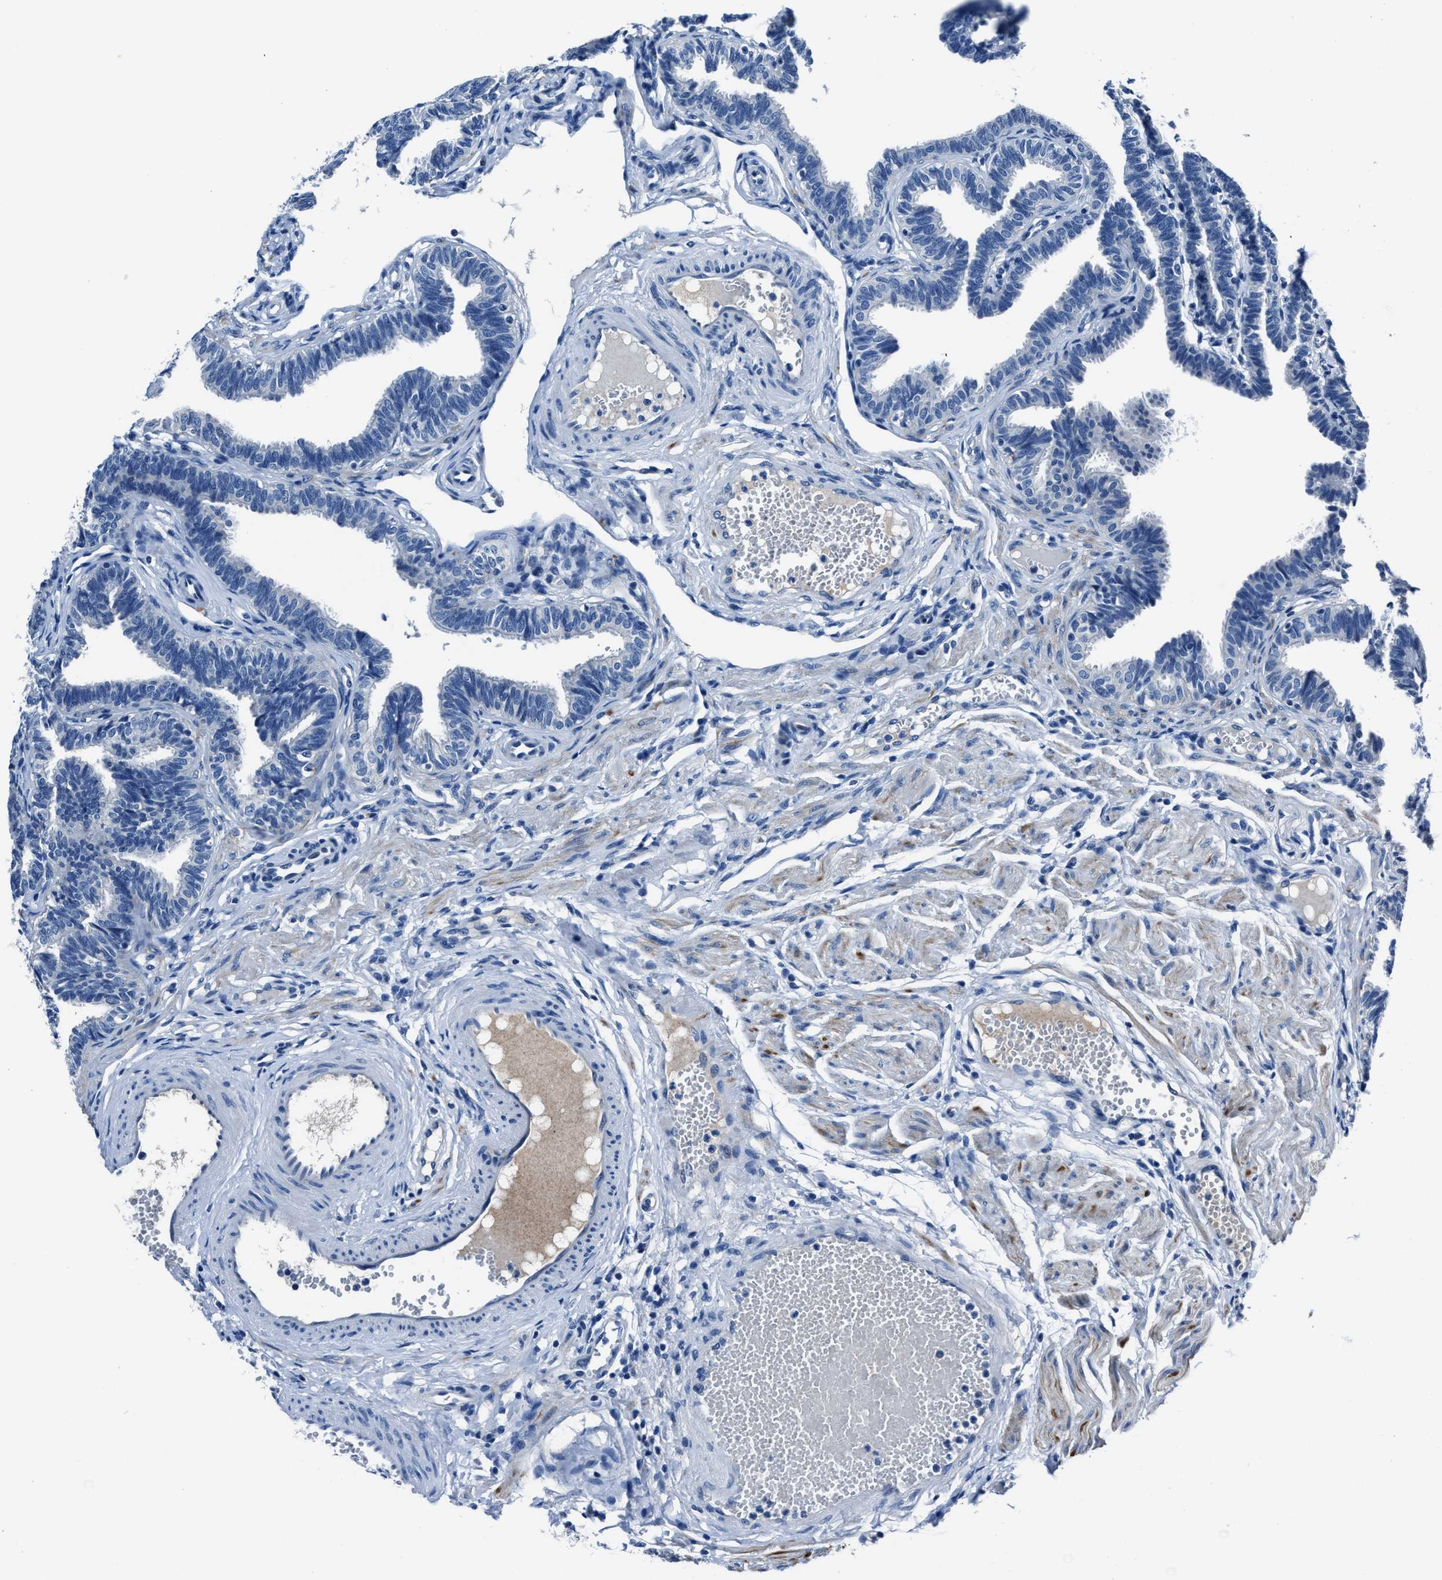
{"staining": {"intensity": "negative", "quantity": "none", "location": "none"}, "tissue": "fallopian tube", "cell_type": "Glandular cells", "image_type": "normal", "snomed": [{"axis": "morphology", "description": "Normal tissue, NOS"}, {"axis": "topography", "description": "Fallopian tube"}, {"axis": "topography", "description": "Ovary"}], "caption": "The image shows no staining of glandular cells in benign fallopian tube.", "gene": "NACAD", "patient": {"sex": "female", "age": 23}}